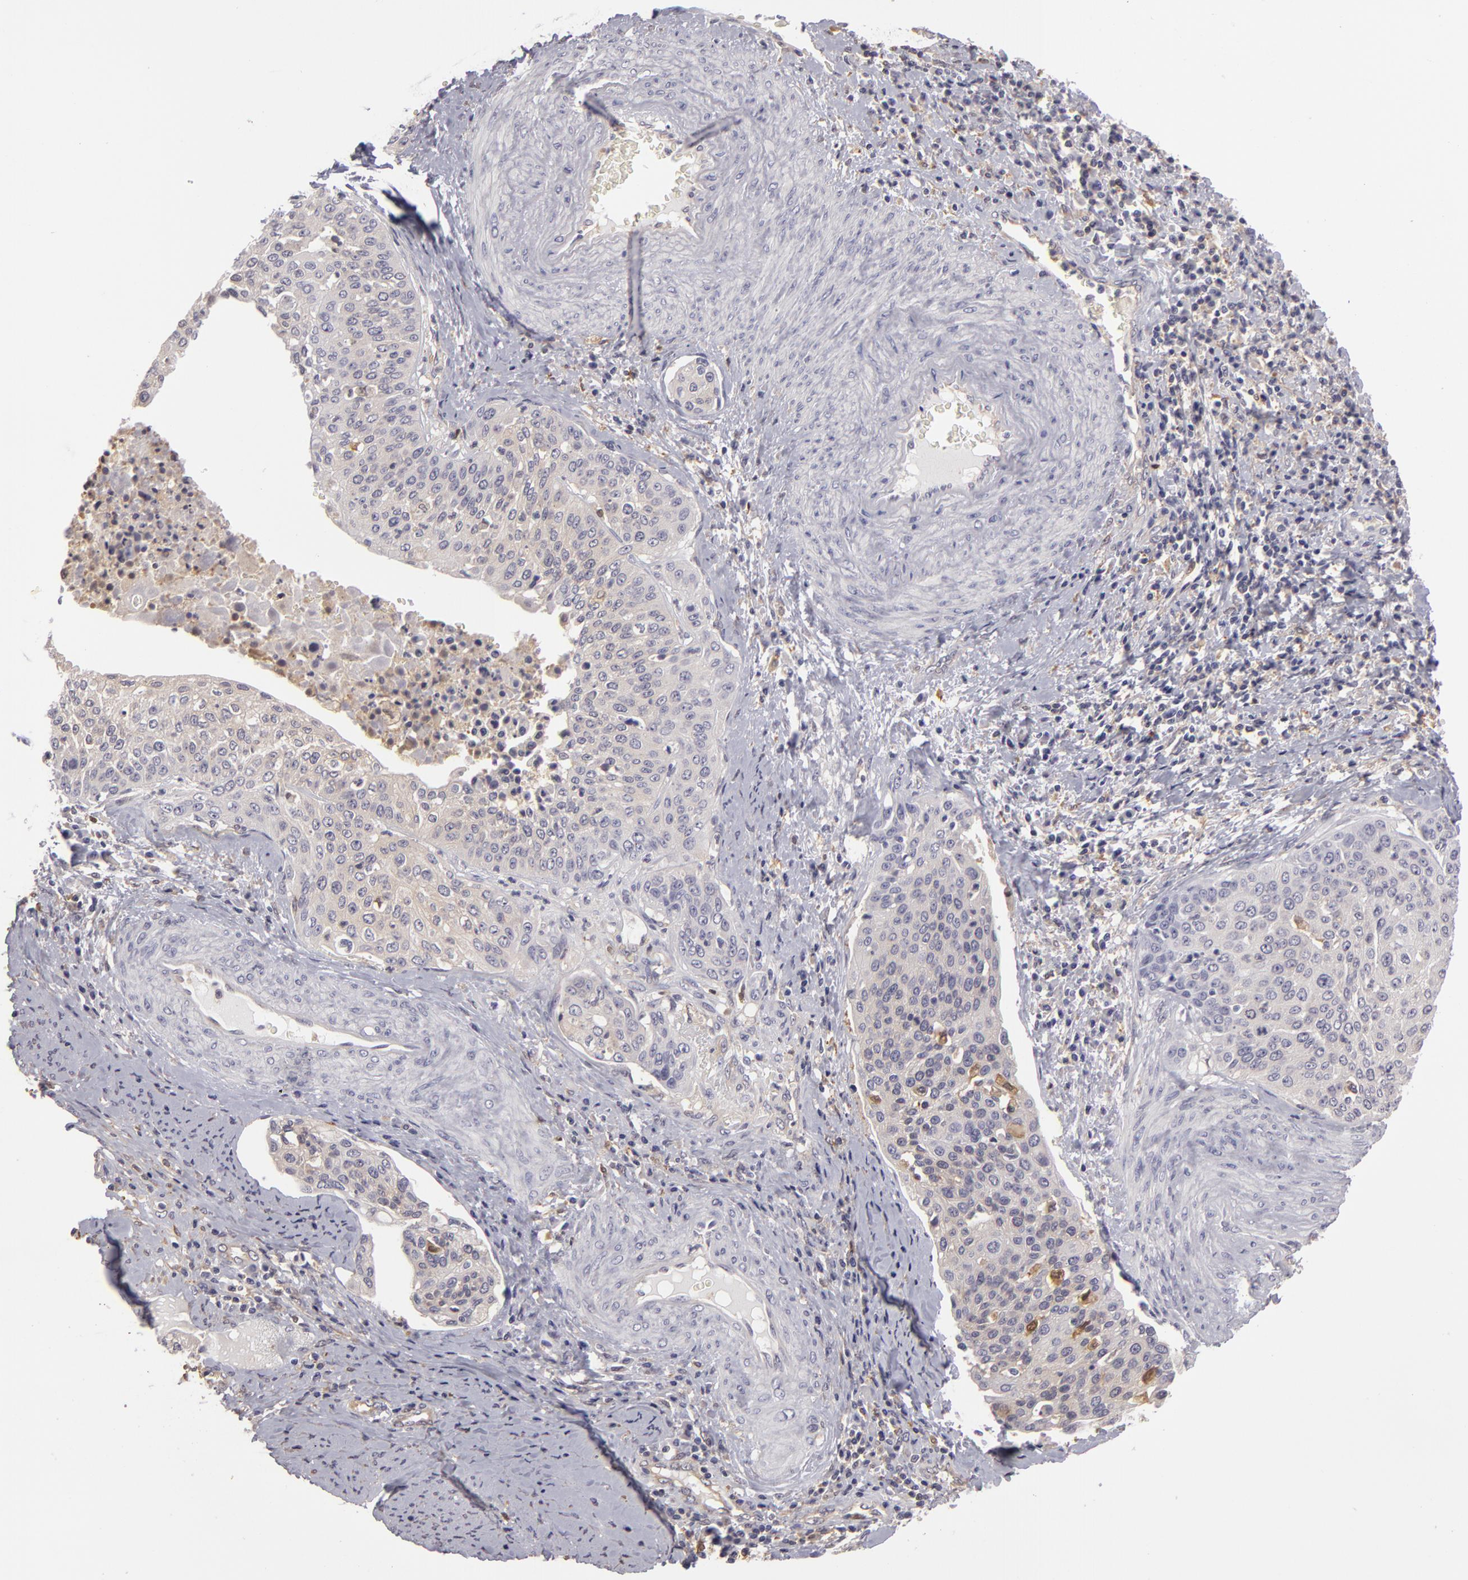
{"staining": {"intensity": "negative", "quantity": "none", "location": "none"}, "tissue": "cervical cancer", "cell_type": "Tumor cells", "image_type": "cancer", "snomed": [{"axis": "morphology", "description": "Squamous cell carcinoma, NOS"}, {"axis": "topography", "description": "Cervix"}], "caption": "Squamous cell carcinoma (cervical) was stained to show a protein in brown. There is no significant expression in tumor cells.", "gene": "GNPDA1", "patient": {"sex": "female", "age": 41}}